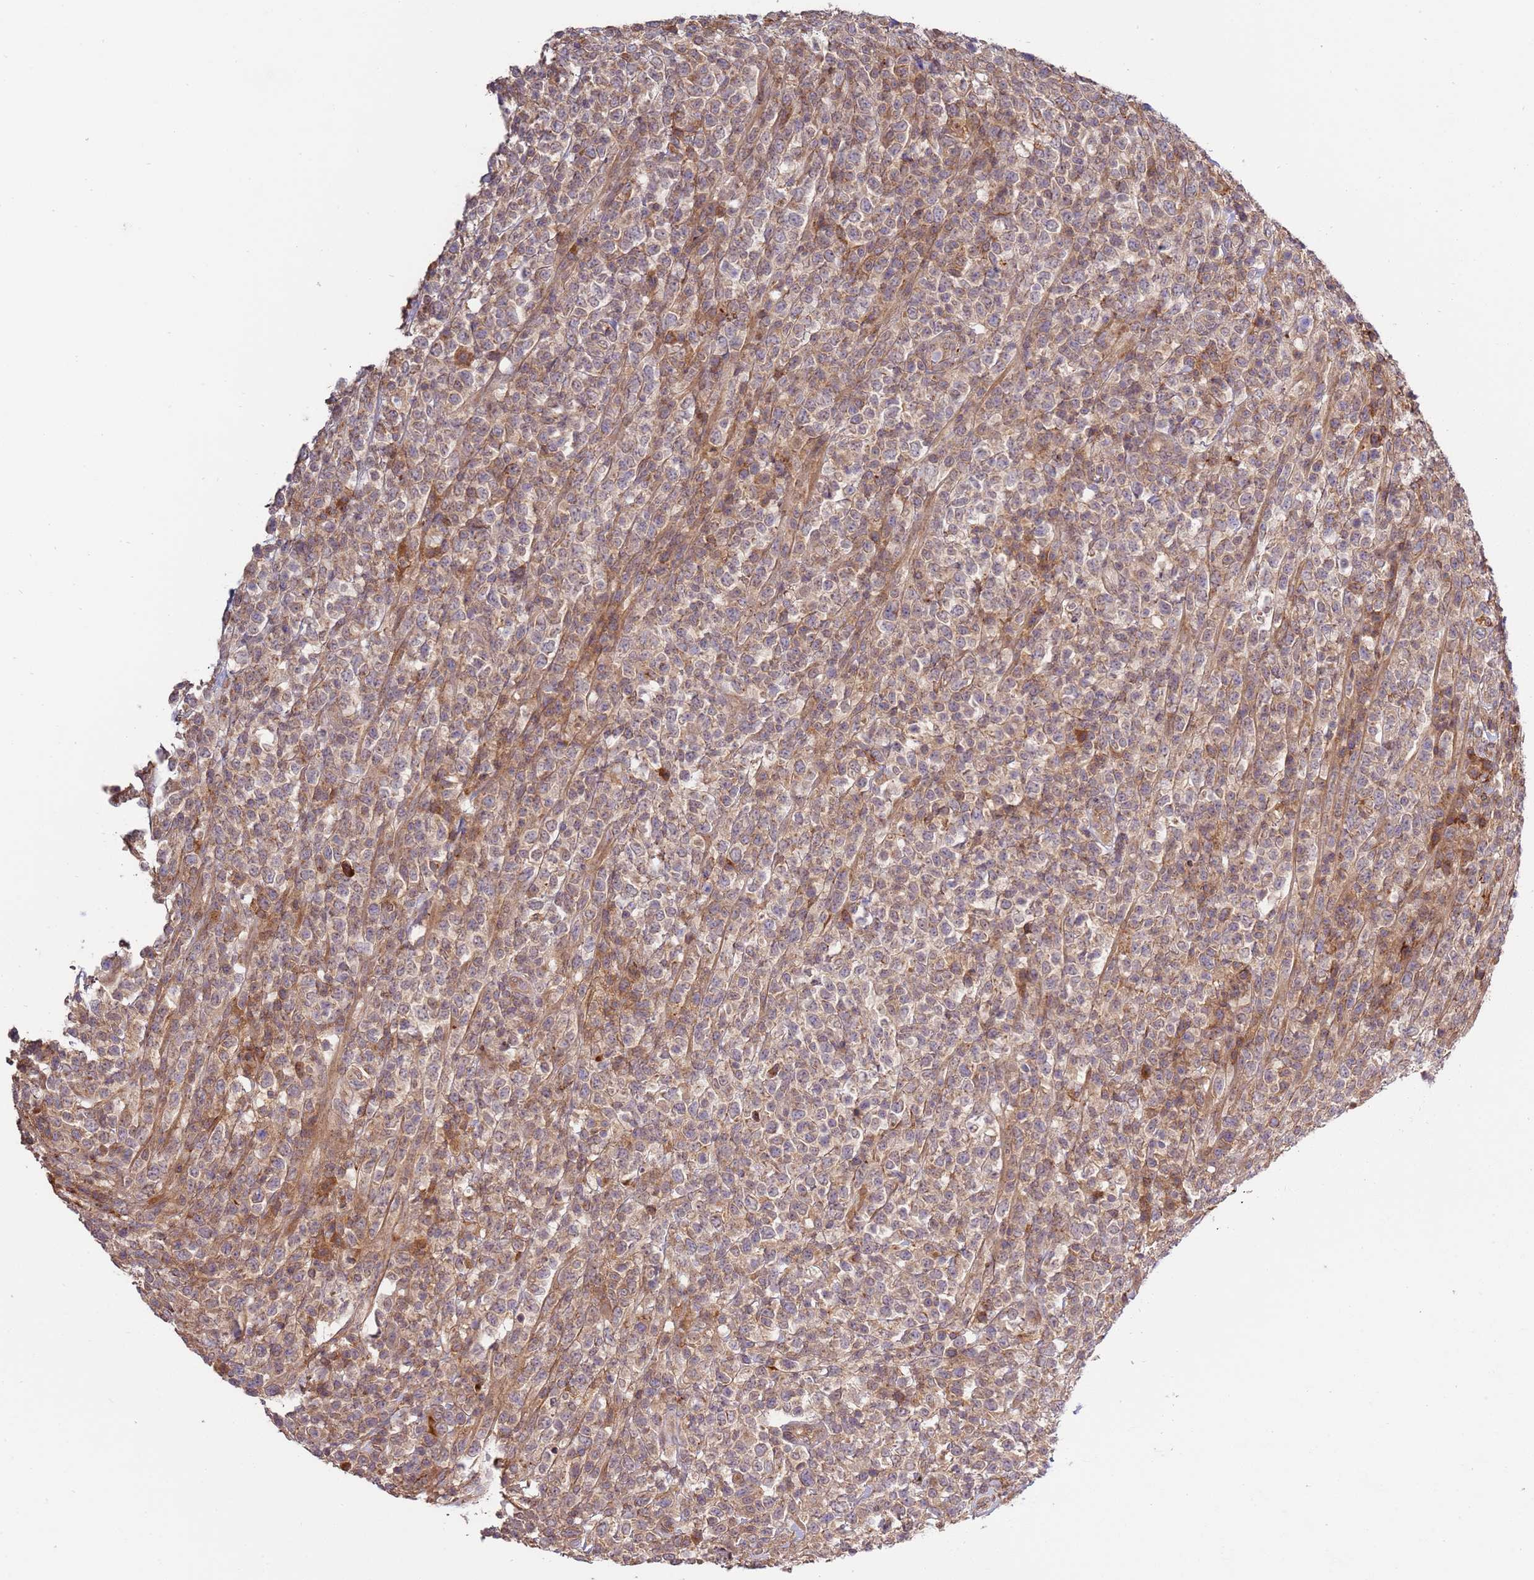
{"staining": {"intensity": "moderate", "quantity": ">75%", "location": "cytoplasmic/membranous"}, "tissue": "lymphoma", "cell_type": "Tumor cells", "image_type": "cancer", "snomed": [{"axis": "morphology", "description": "Malignant lymphoma, non-Hodgkin's type, High grade"}, {"axis": "topography", "description": "Colon"}], "caption": "This micrograph reveals immunohistochemistry staining of human lymphoma, with medium moderate cytoplasmic/membranous staining in about >75% of tumor cells.", "gene": "ZNF624", "patient": {"sex": "female", "age": 53}}